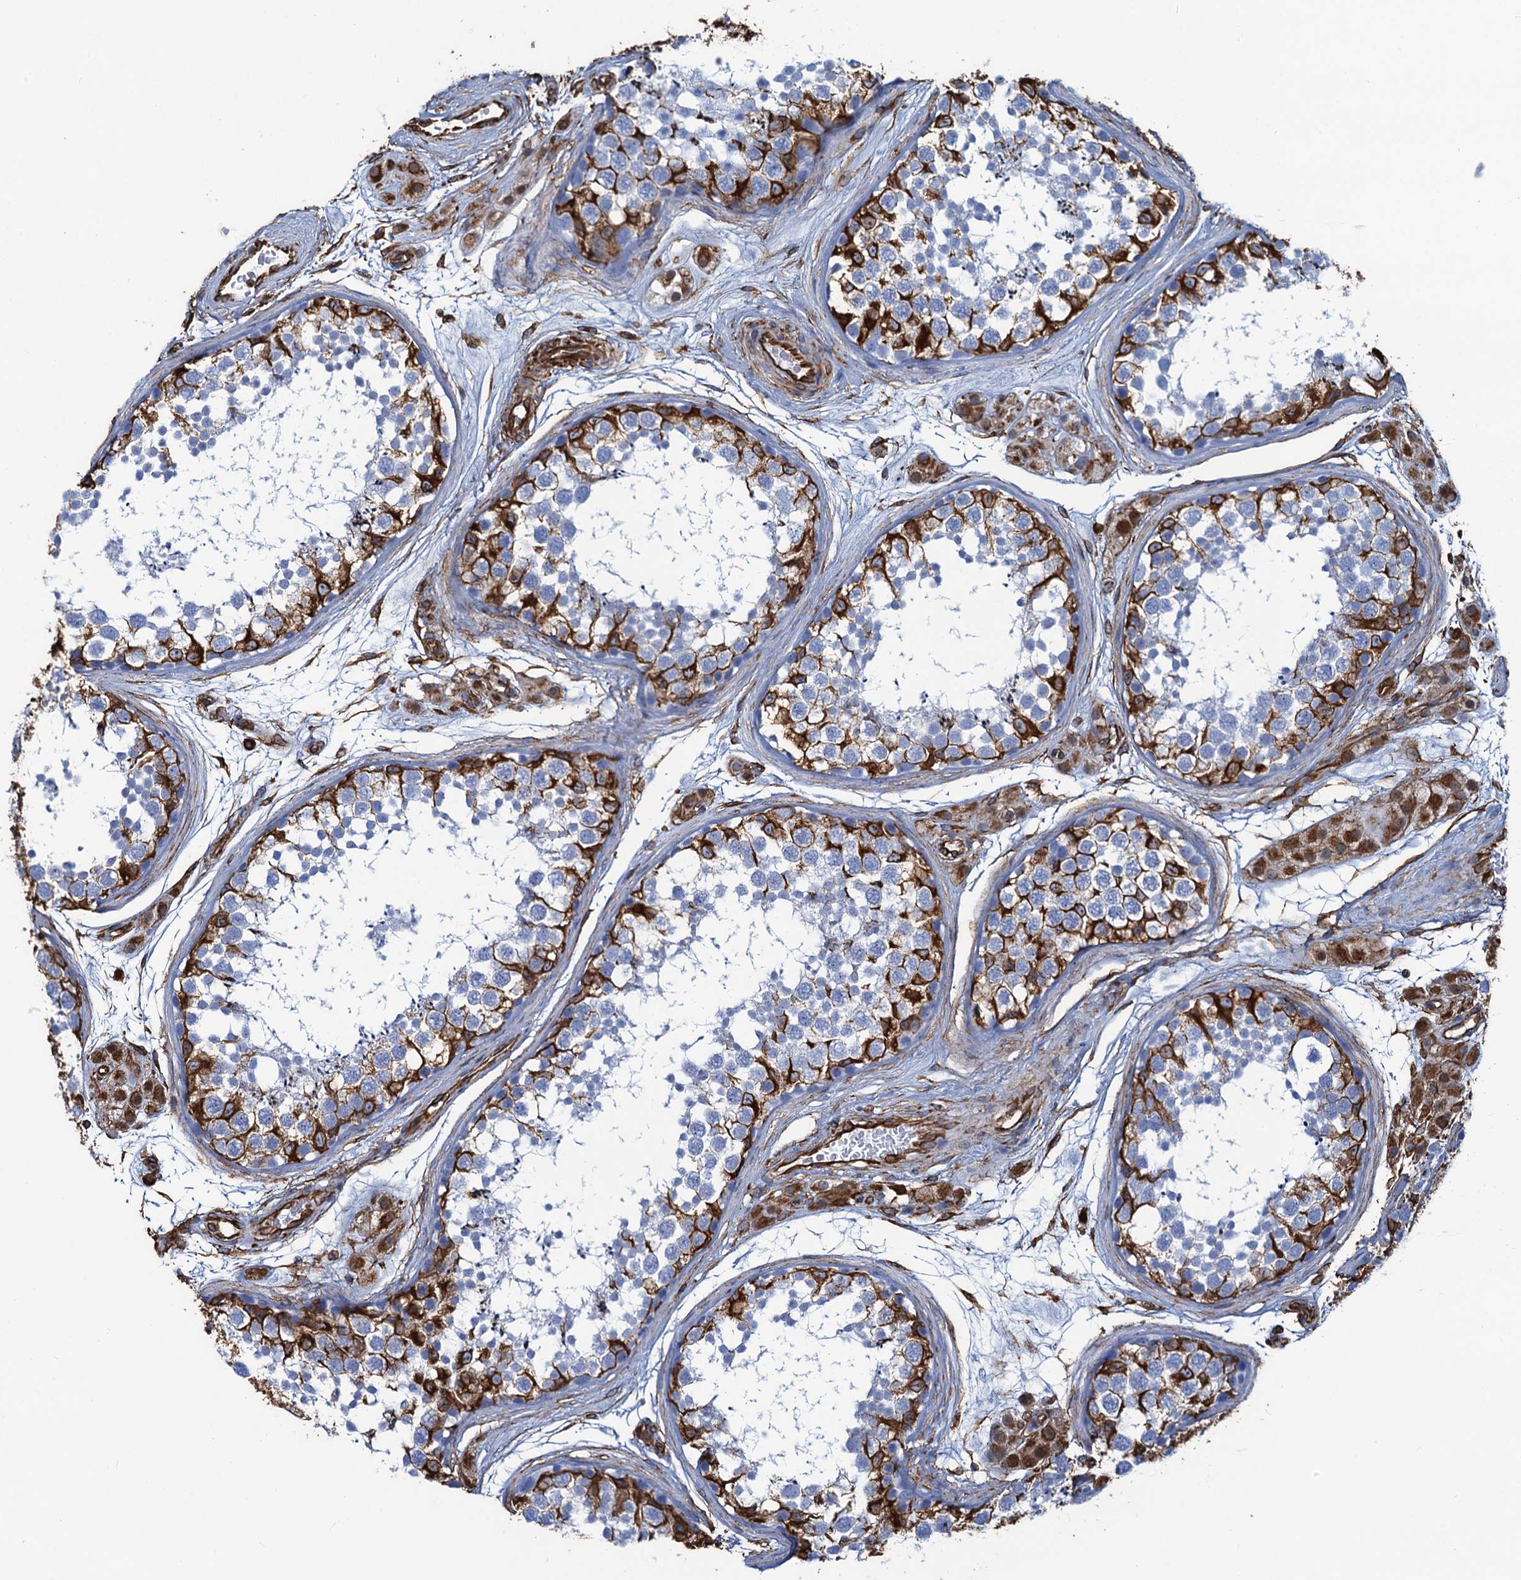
{"staining": {"intensity": "strong", "quantity": "<25%", "location": "cytoplasmic/membranous"}, "tissue": "testis", "cell_type": "Cells in seminiferous ducts", "image_type": "normal", "snomed": [{"axis": "morphology", "description": "Normal tissue, NOS"}, {"axis": "topography", "description": "Testis"}], "caption": "Protein analysis of benign testis shows strong cytoplasmic/membranous positivity in approximately <25% of cells in seminiferous ducts.", "gene": "PGM2", "patient": {"sex": "male", "age": 56}}